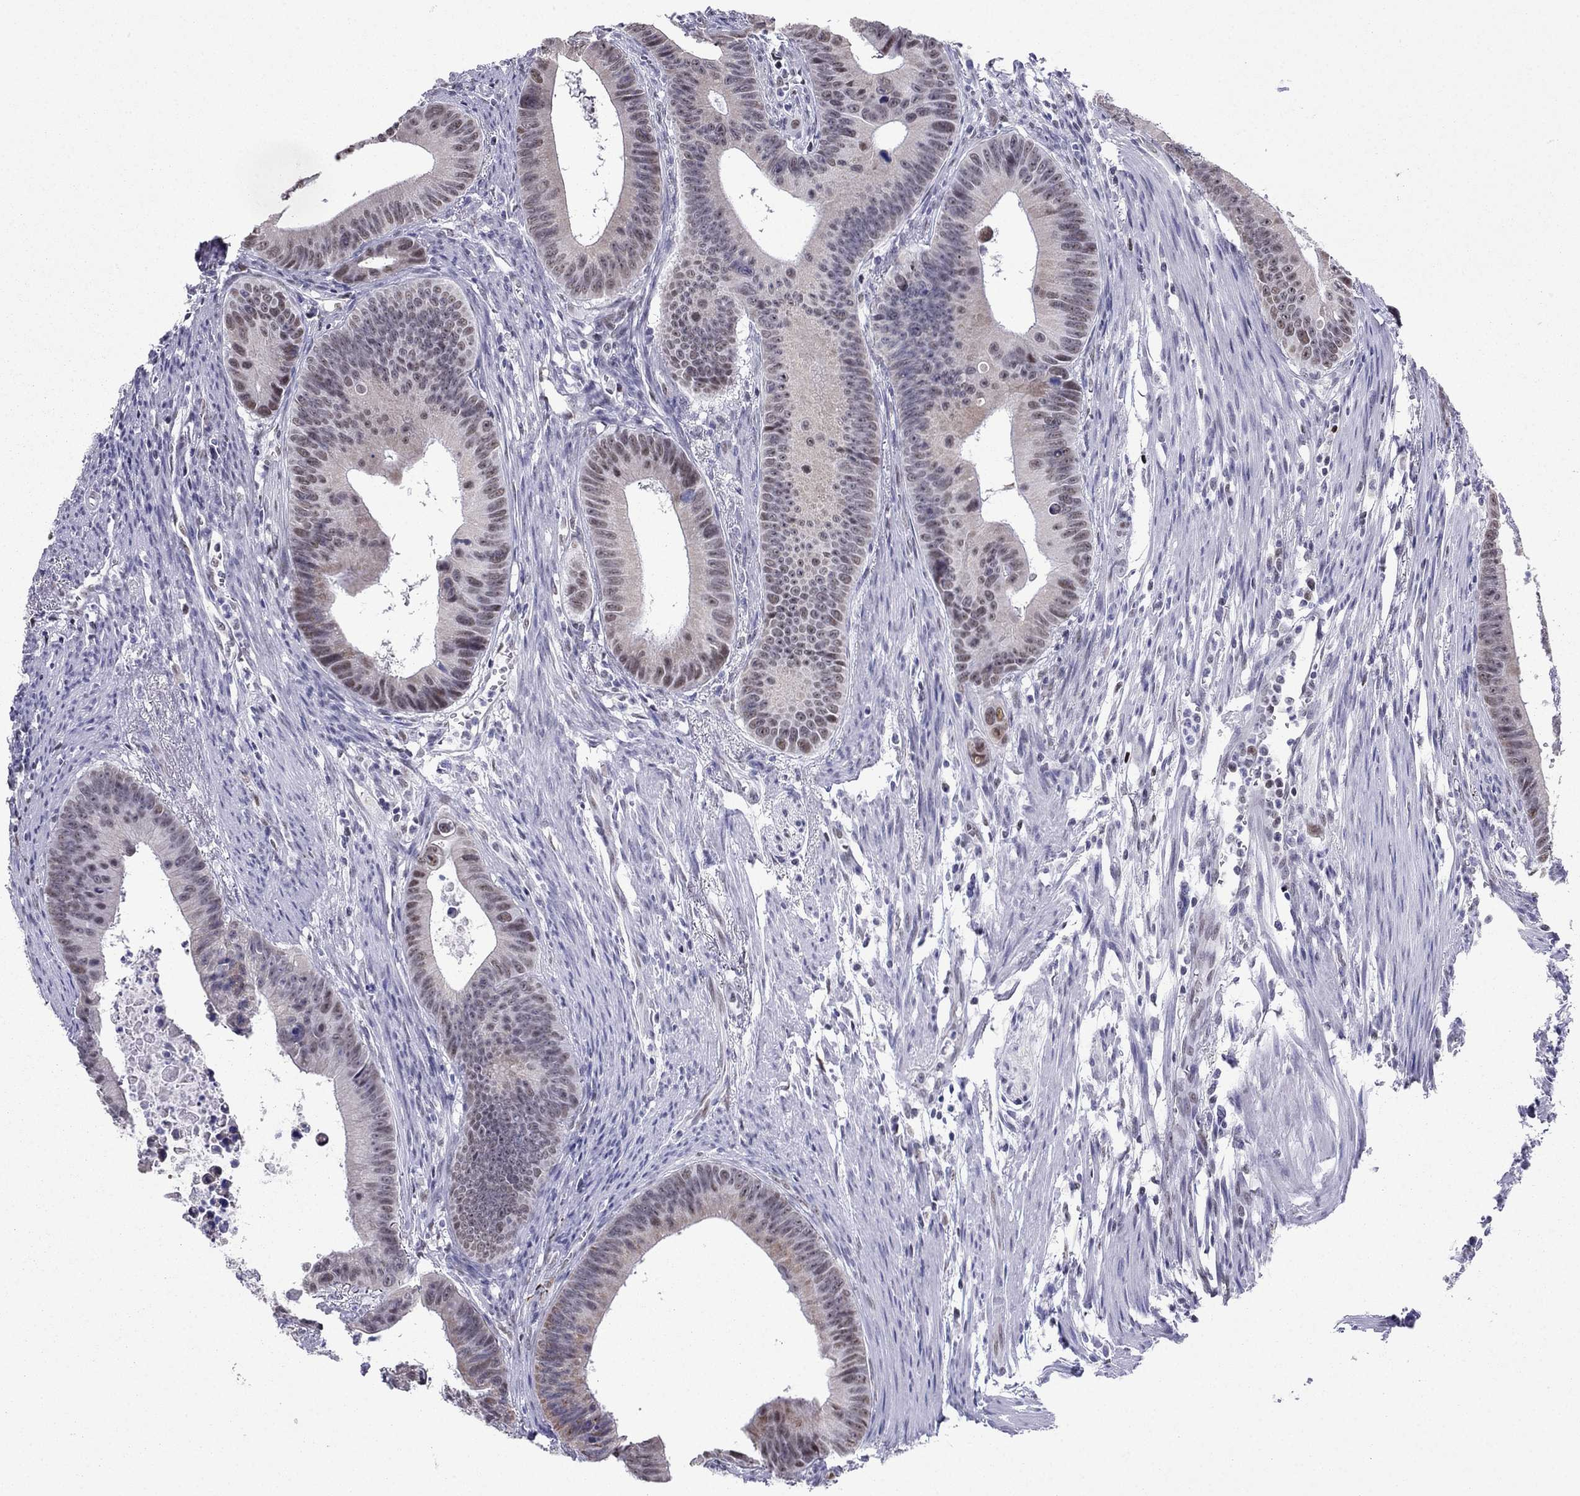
{"staining": {"intensity": "moderate", "quantity": "<25%", "location": "nuclear"}, "tissue": "colorectal cancer", "cell_type": "Tumor cells", "image_type": "cancer", "snomed": [{"axis": "morphology", "description": "Adenocarcinoma, NOS"}, {"axis": "topography", "description": "Colon"}], "caption": "Tumor cells demonstrate low levels of moderate nuclear expression in approximately <25% of cells in colorectal adenocarcinoma.", "gene": "PPM1G", "patient": {"sex": "female", "age": 87}}